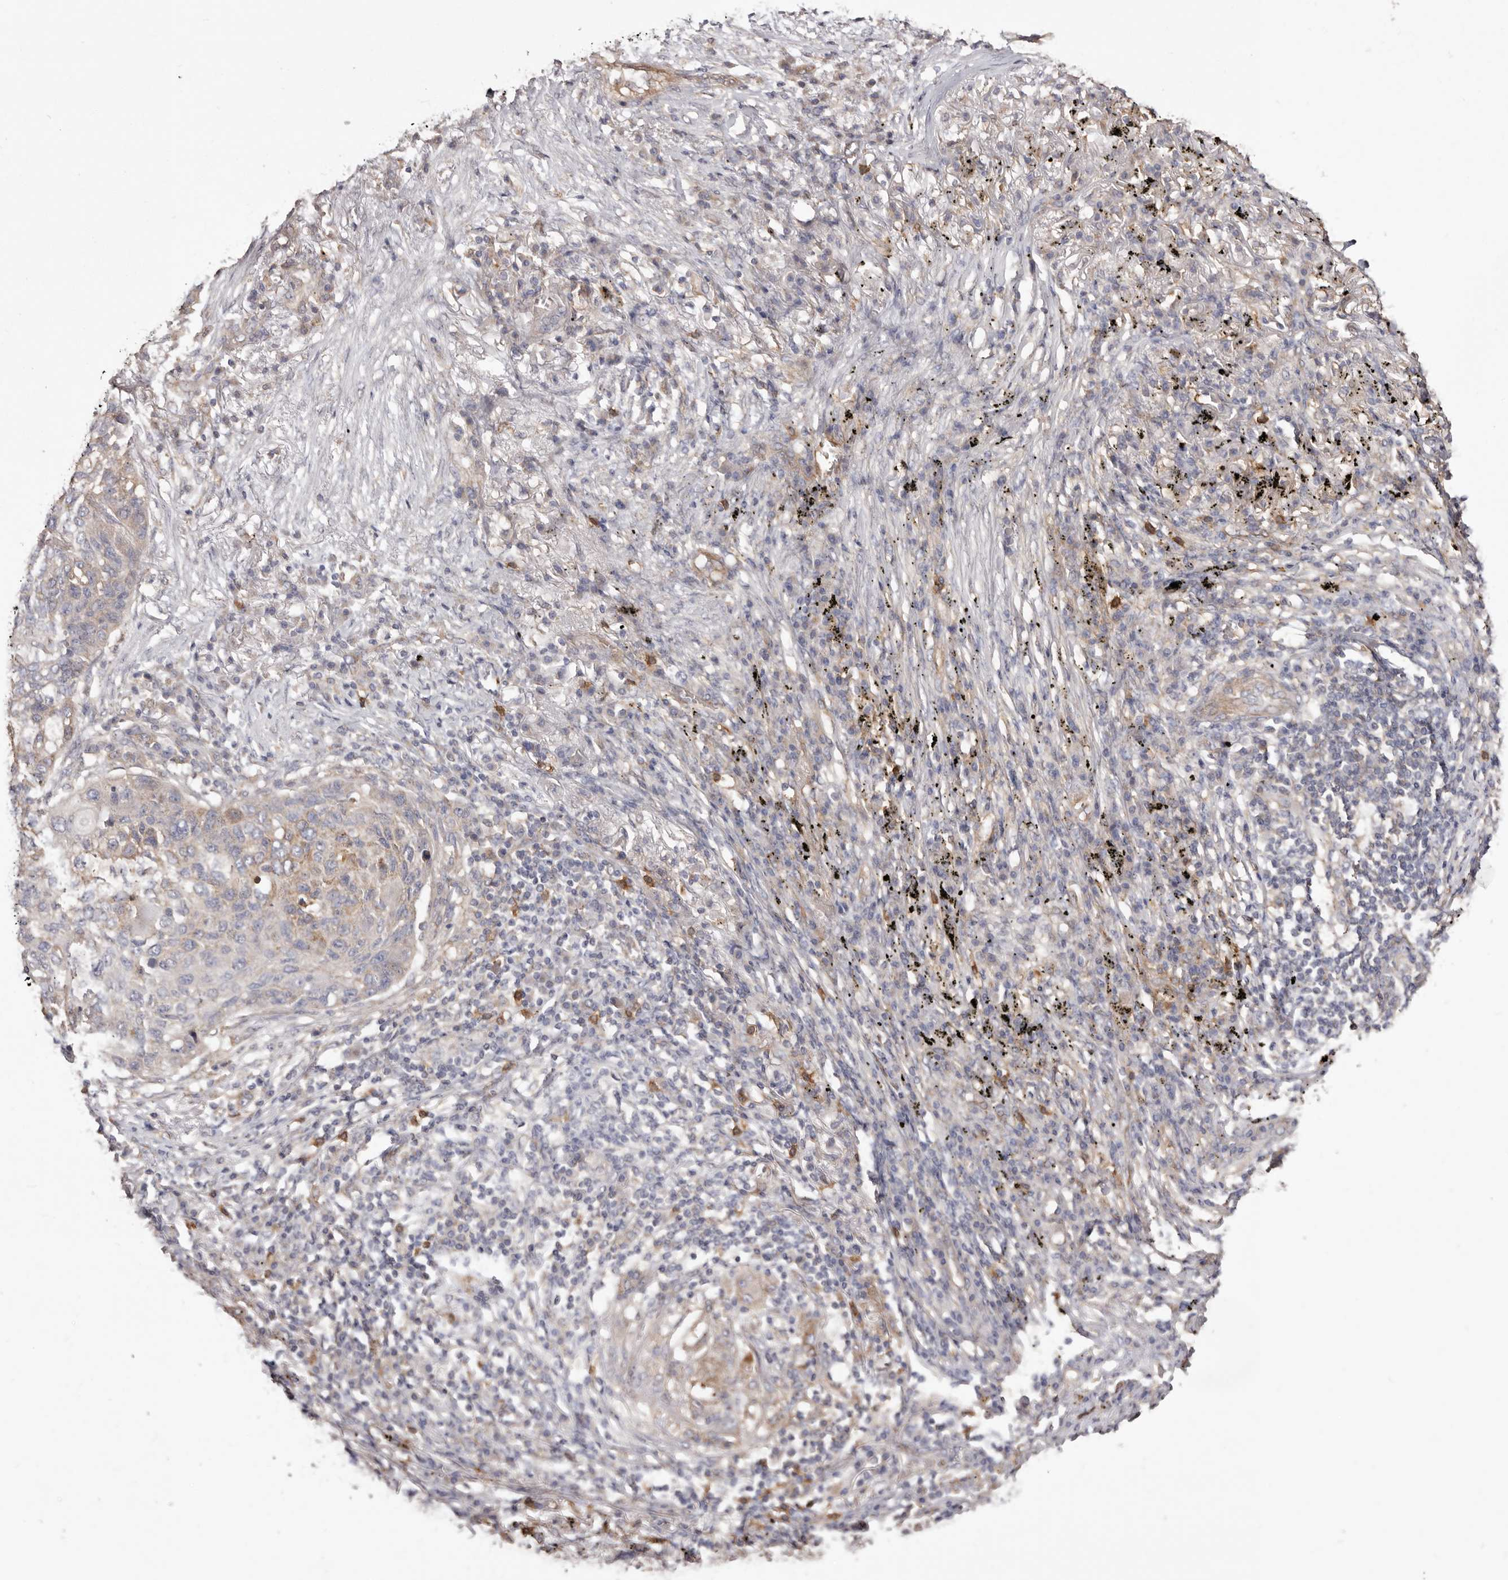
{"staining": {"intensity": "weak", "quantity": "<25%", "location": "cytoplasmic/membranous"}, "tissue": "lung cancer", "cell_type": "Tumor cells", "image_type": "cancer", "snomed": [{"axis": "morphology", "description": "Squamous cell carcinoma, NOS"}, {"axis": "topography", "description": "Lung"}], "caption": "Squamous cell carcinoma (lung) was stained to show a protein in brown. There is no significant expression in tumor cells. Nuclei are stained in blue.", "gene": "LRRC25", "patient": {"sex": "female", "age": 63}}